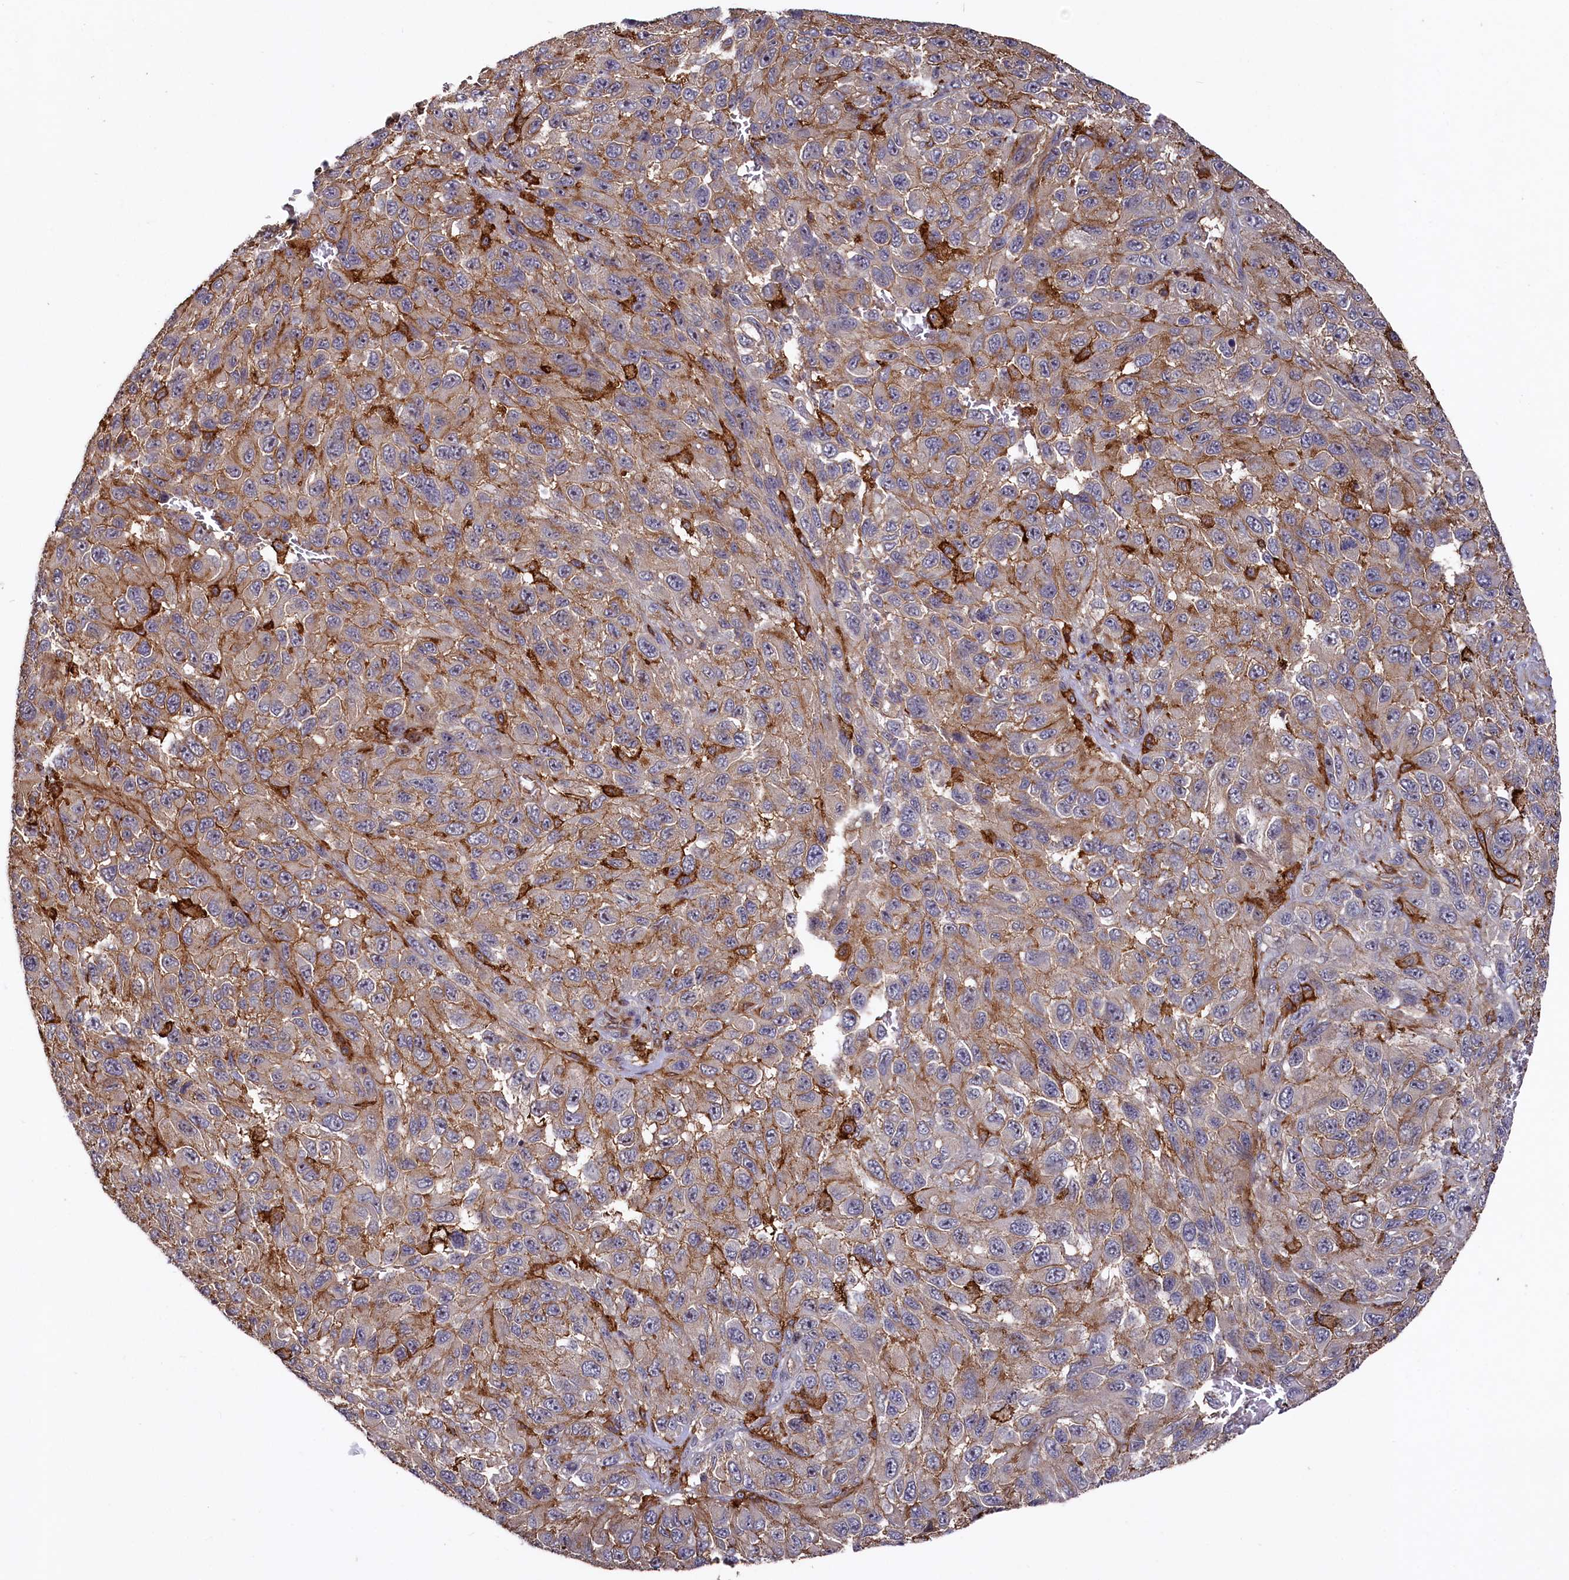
{"staining": {"intensity": "weak", "quantity": "25%-75%", "location": "cytoplasmic/membranous"}, "tissue": "melanoma", "cell_type": "Tumor cells", "image_type": "cancer", "snomed": [{"axis": "morphology", "description": "Normal tissue, NOS"}, {"axis": "morphology", "description": "Malignant melanoma, NOS"}, {"axis": "topography", "description": "Skin"}], "caption": "Tumor cells exhibit low levels of weak cytoplasmic/membranous staining in about 25%-75% of cells in melanoma. (brown staining indicates protein expression, while blue staining denotes nuclei).", "gene": "PLEKHO2", "patient": {"sex": "female", "age": 96}}